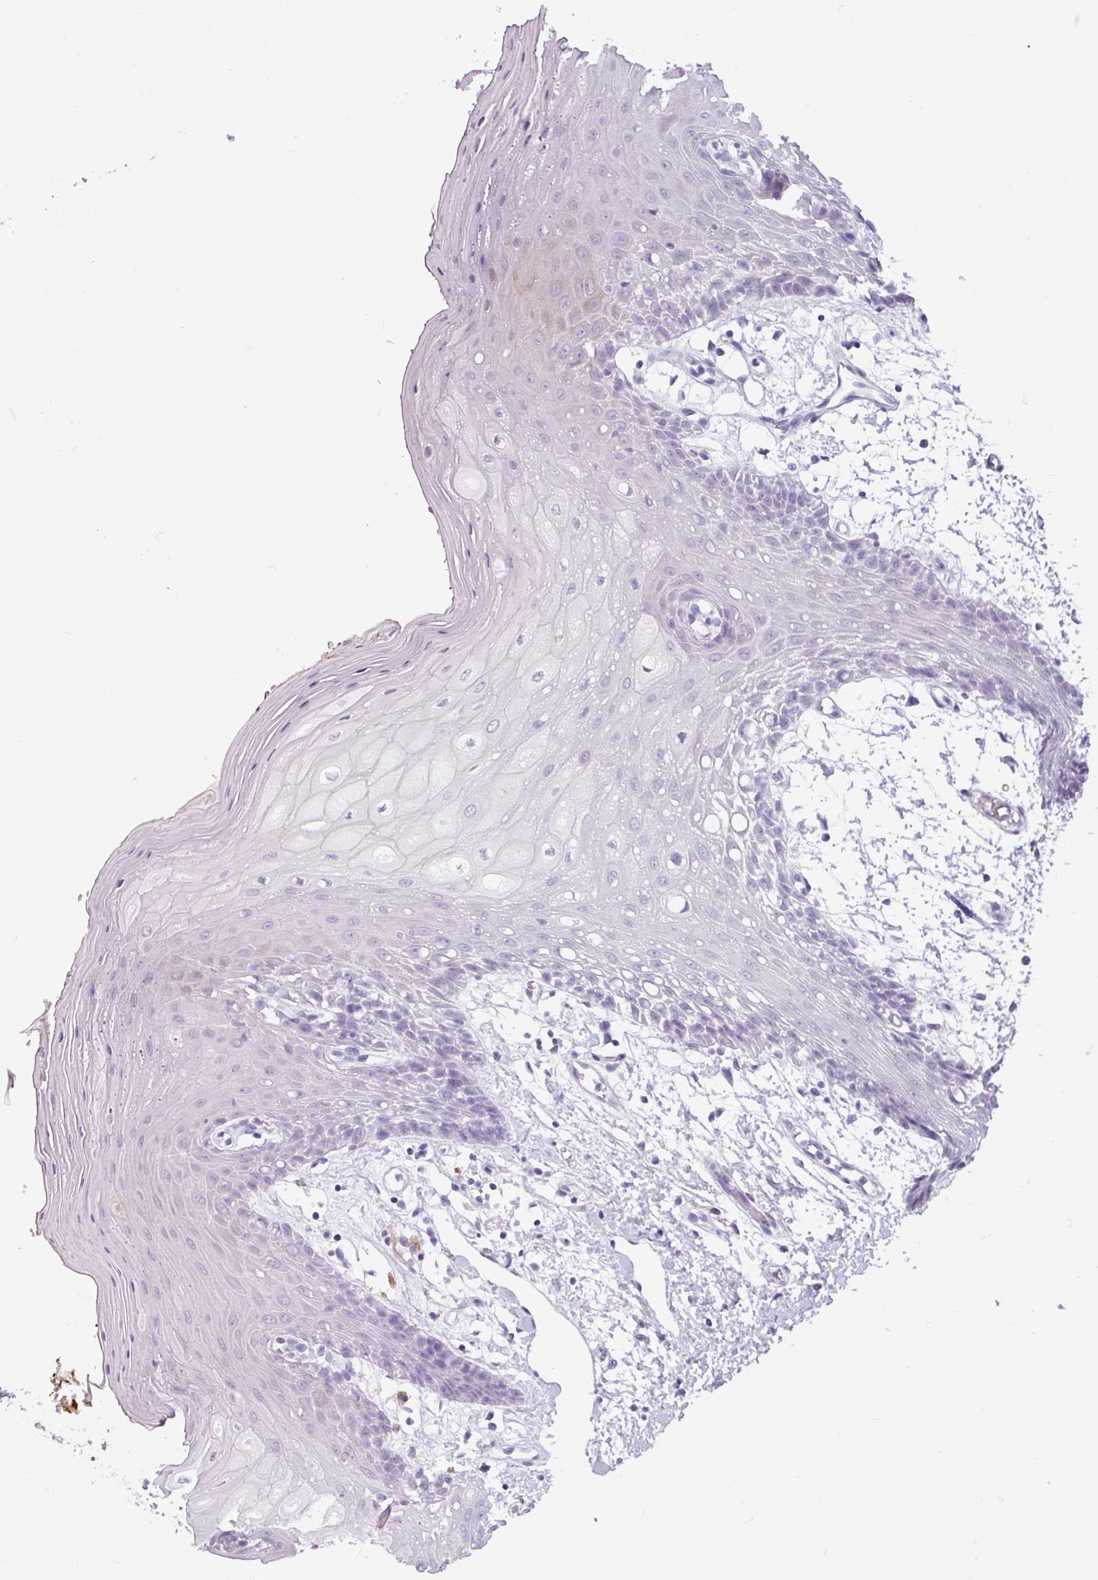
{"staining": {"intensity": "negative", "quantity": "none", "location": "none"}, "tissue": "oral mucosa", "cell_type": "Squamous epithelial cells", "image_type": "normal", "snomed": [{"axis": "morphology", "description": "Normal tissue, NOS"}, {"axis": "topography", "description": "Oral tissue"}, {"axis": "topography", "description": "Tounge, NOS"}], "caption": "Squamous epithelial cells are negative for protein expression in normal human oral mucosa.", "gene": "SLC26A9", "patient": {"sex": "female", "age": 59}}